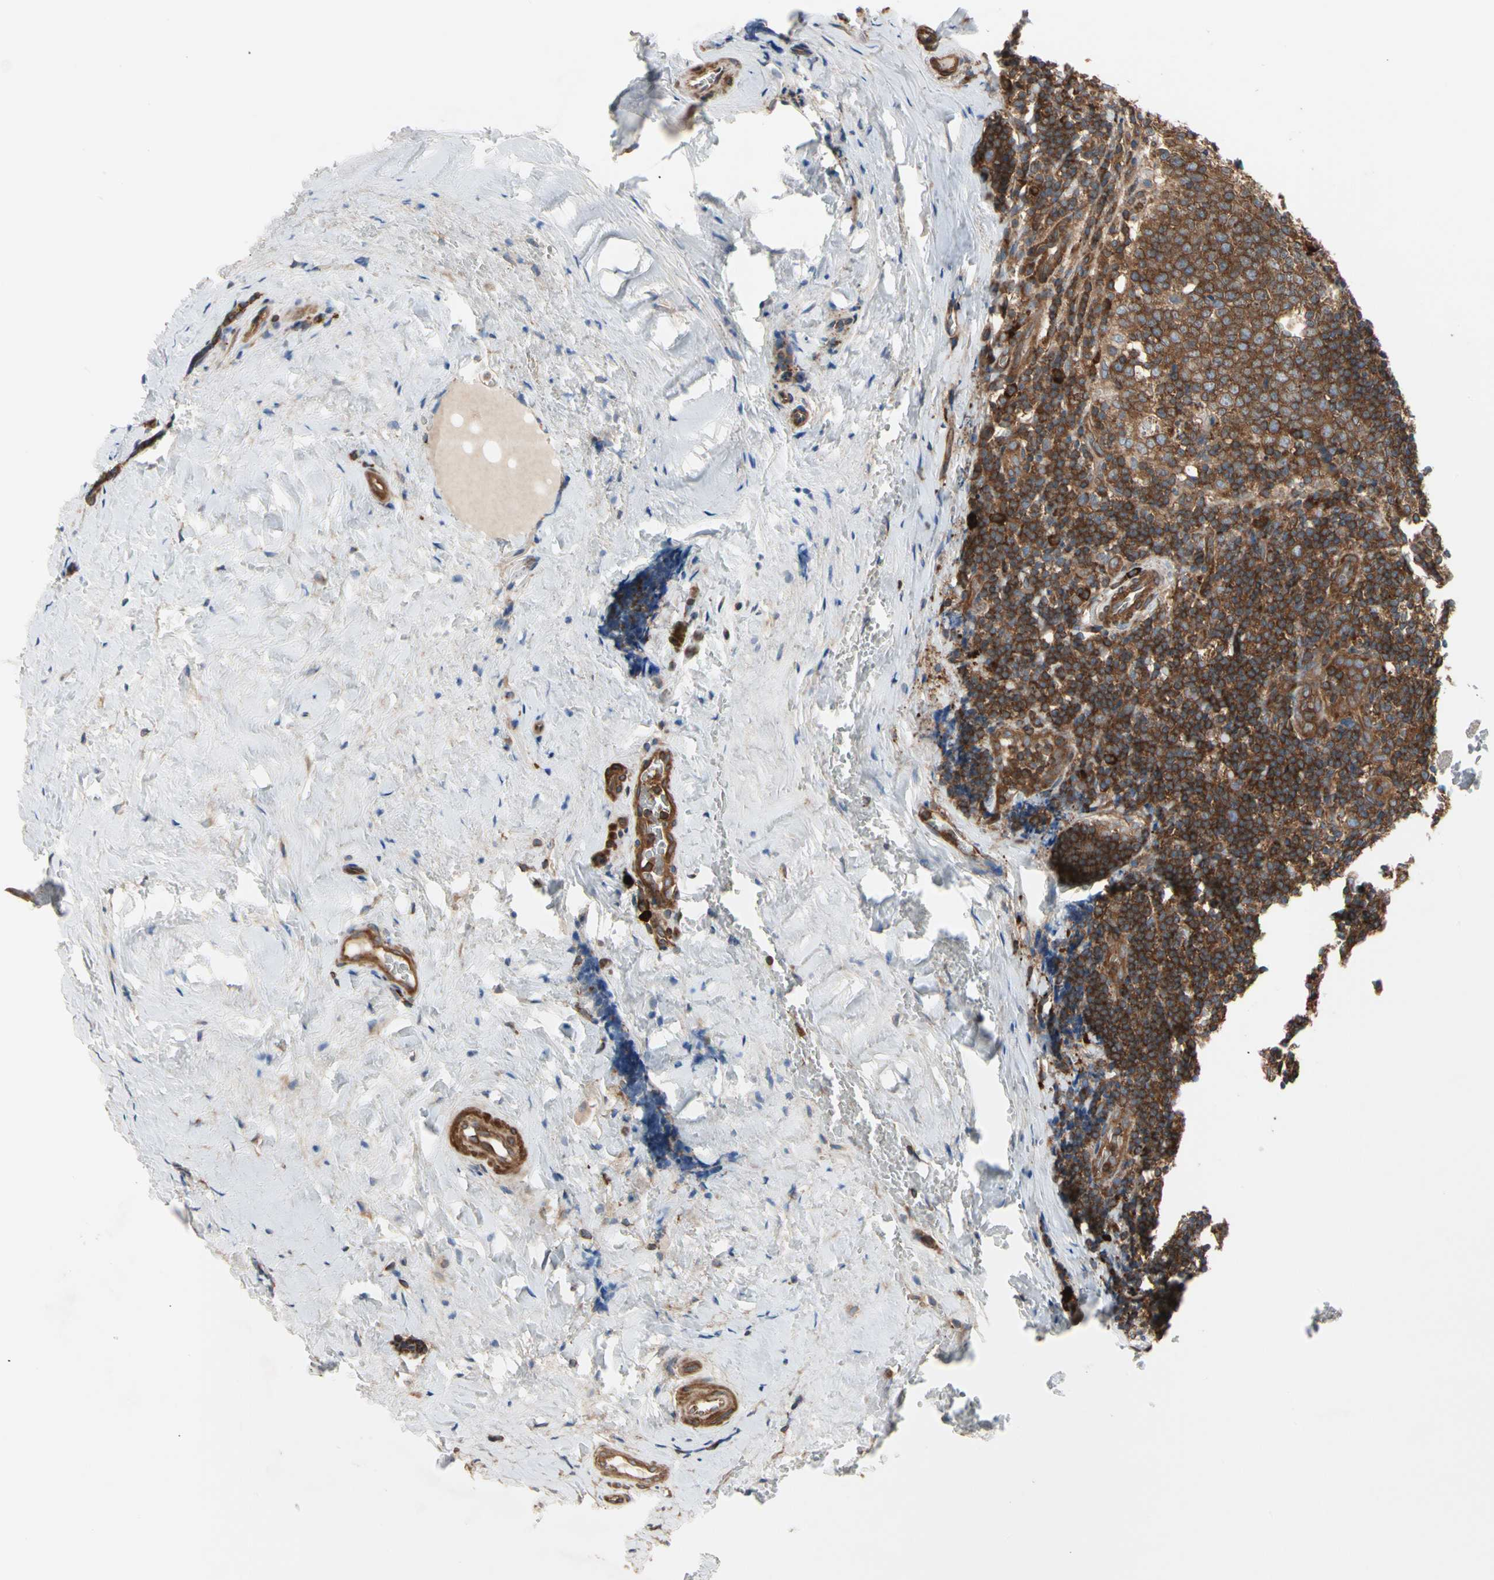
{"staining": {"intensity": "strong", "quantity": ">75%", "location": "cytoplasmic/membranous"}, "tissue": "tonsil", "cell_type": "Germinal center cells", "image_type": "normal", "snomed": [{"axis": "morphology", "description": "Normal tissue, NOS"}, {"axis": "topography", "description": "Tonsil"}], "caption": "Immunohistochemical staining of unremarkable tonsil reveals strong cytoplasmic/membranous protein expression in approximately >75% of germinal center cells.", "gene": "ROCK1", "patient": {"sex": "male", "age": 31}}